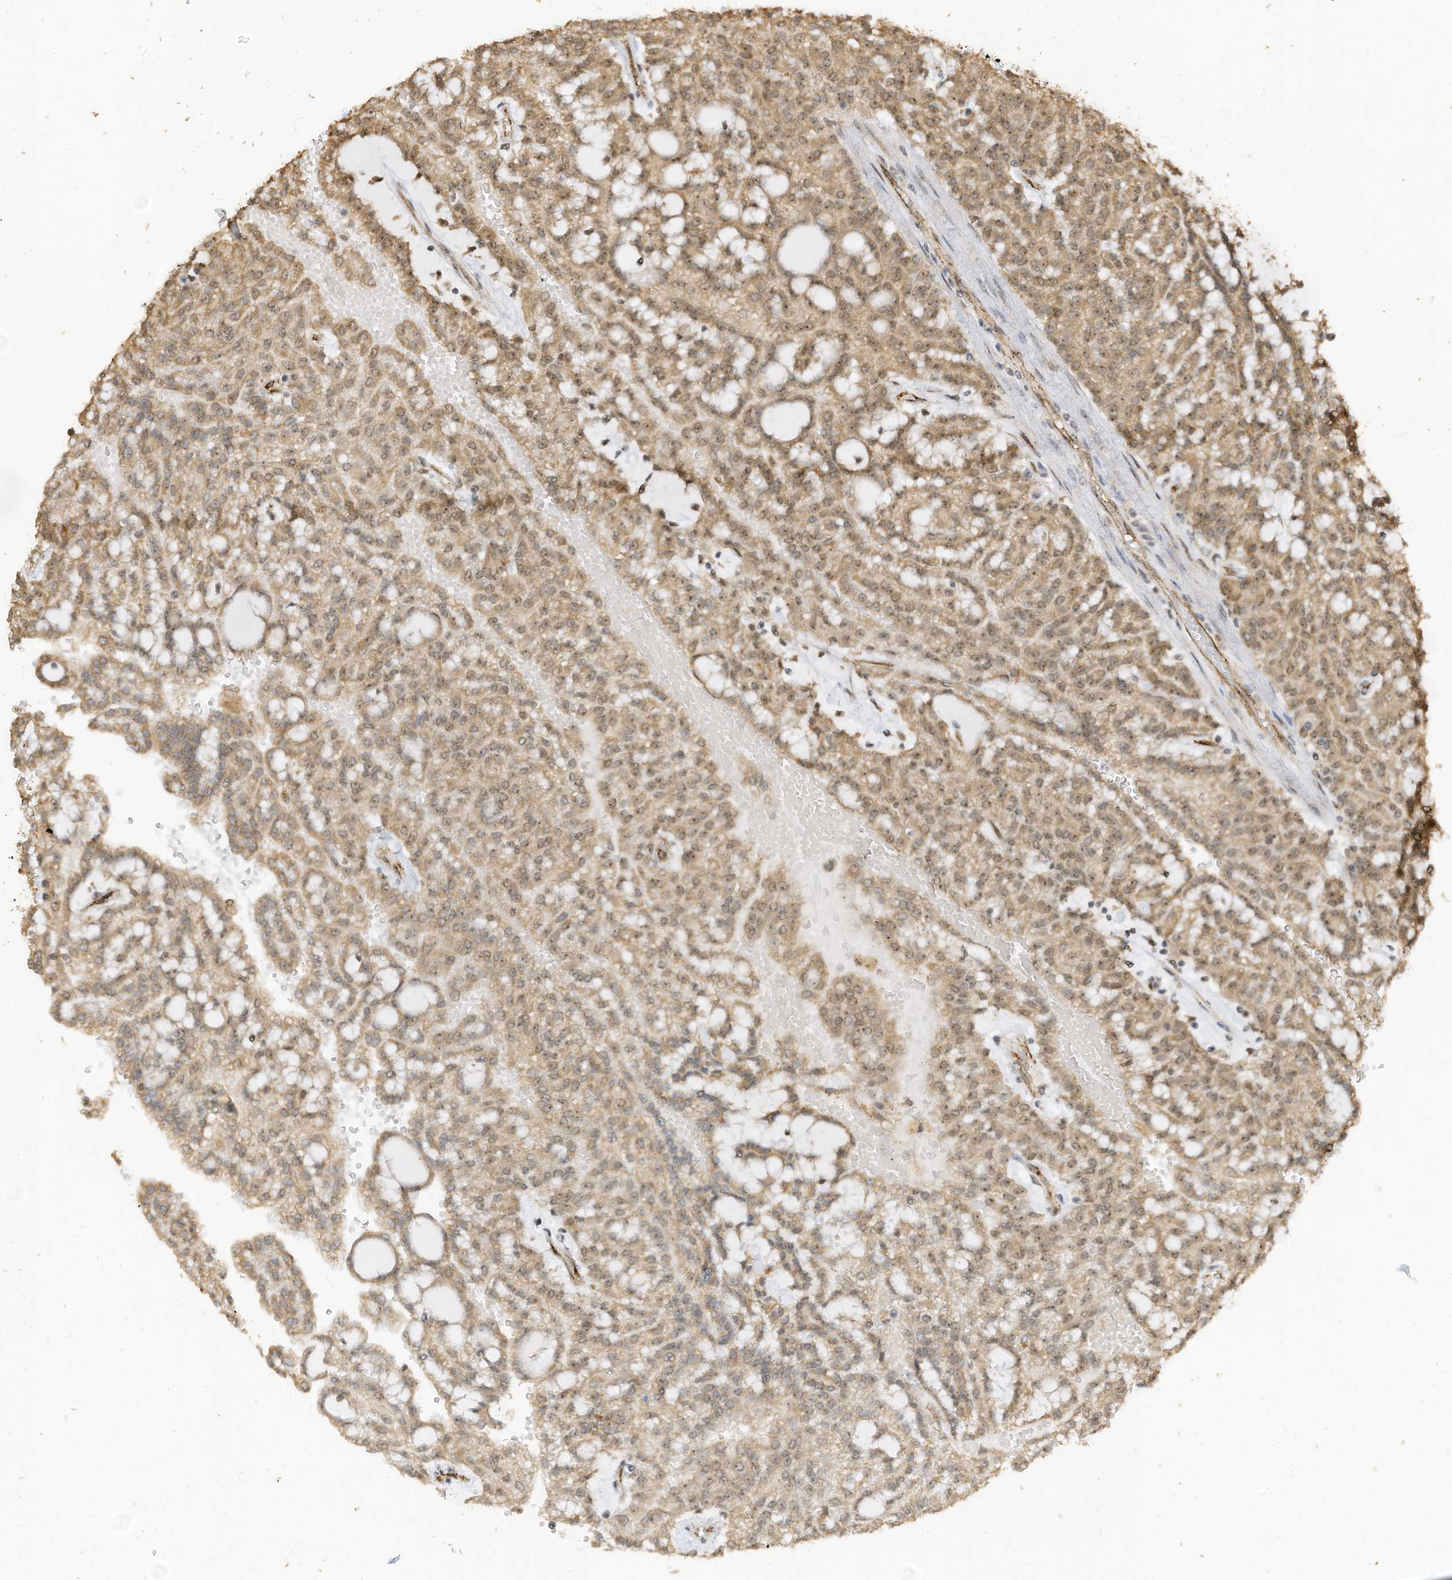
{"staining": {"intensity": "moderate", "quantity": ">75%", "location": "cytoplasmic/membranous"}, "tissue": "renal cancer", "cell_type": "Tumor cells", "image_type": "cancer", "snomed": [{"axis": "morphology", "description": "Adenocarcinoma, NOS"}, {"axis": "topography", "description": "Kidney"}], "caption": "Immunohistochemical staining of renal adenocarcinoma shows medium levels of moderate cytoplasmic/membranous protein staining in about >75% of tumor cells. The staining was performed using DAB, with brown indicating positive protein expression. Nuclei are stained blue with hematoxylin.", "gene": "ERLEC1", "patient": {"sex": "male", "age": 63}}